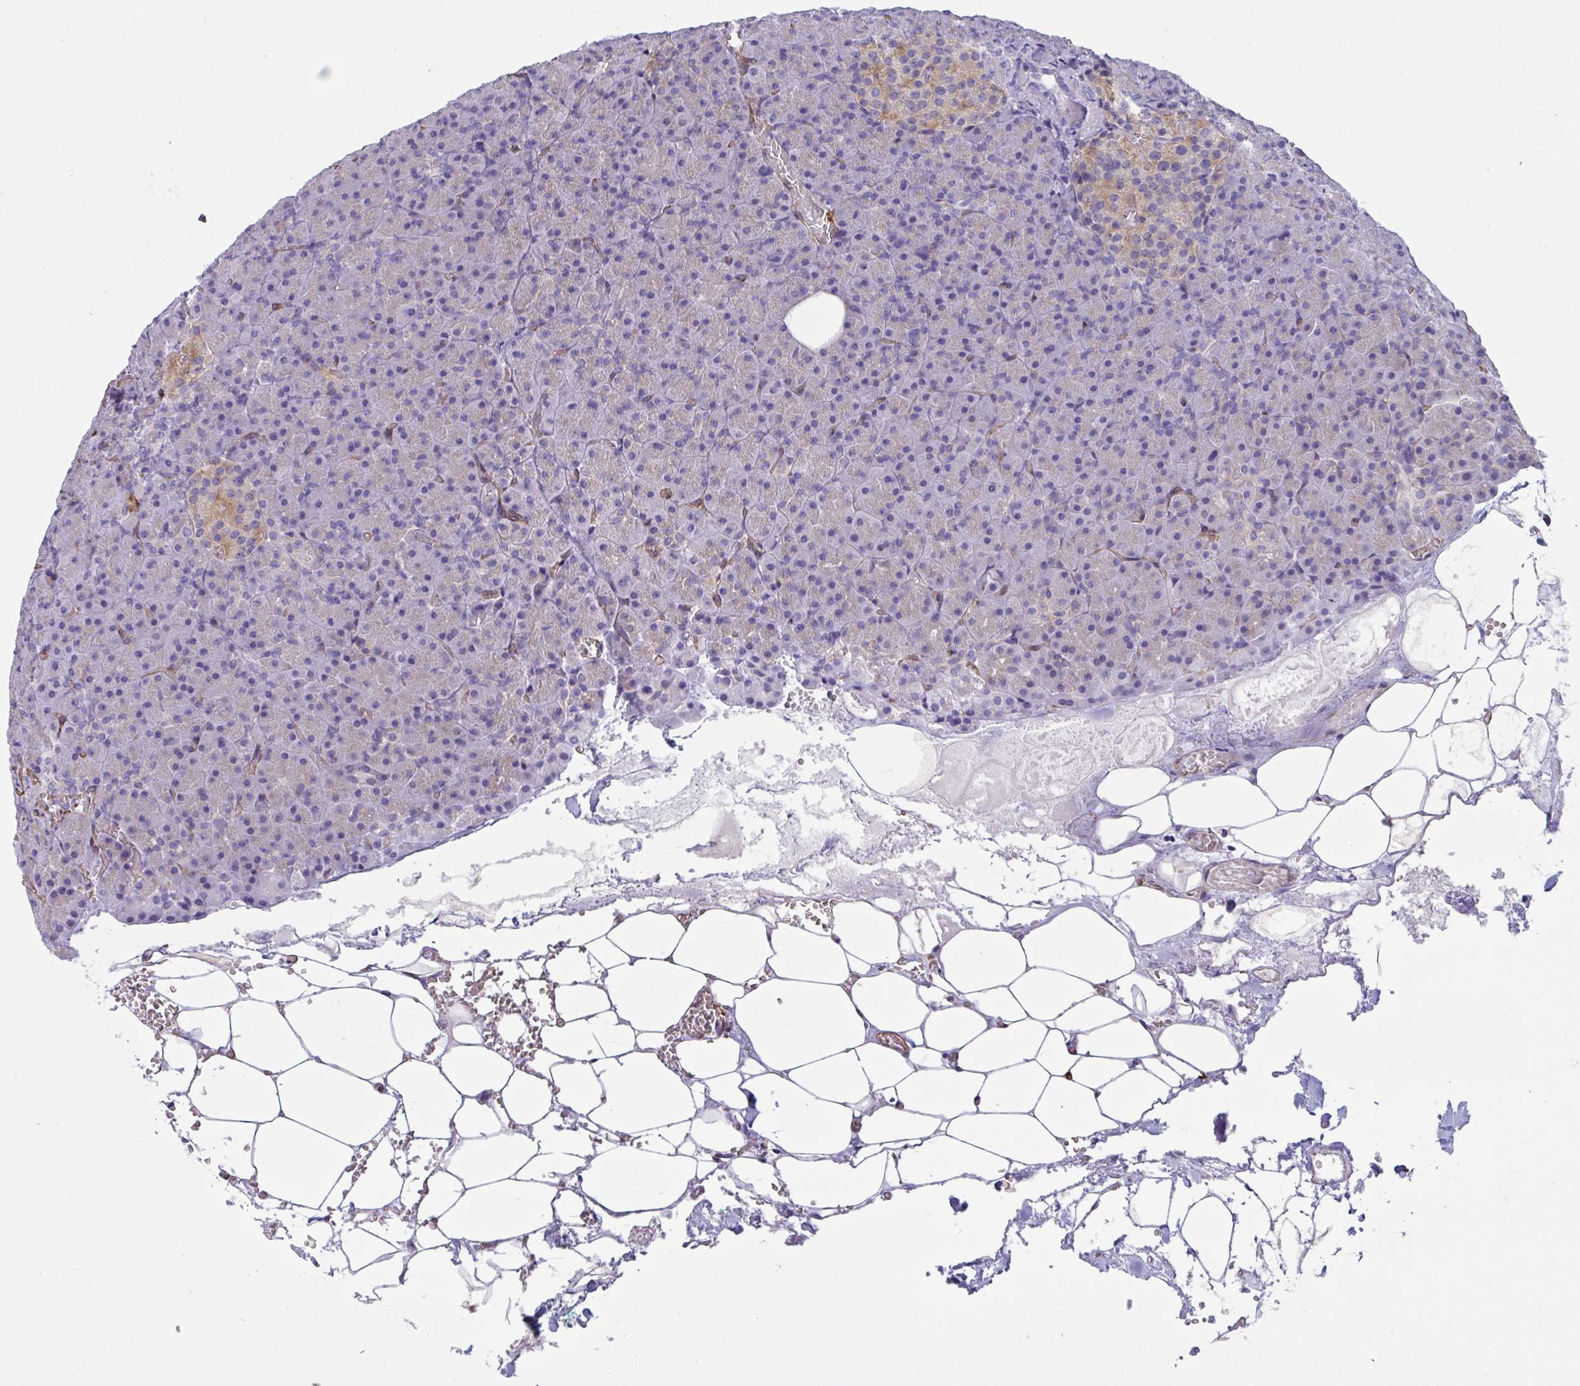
{"staining": {"intensity": "negative", "quantity": "none", "location": "none"}, "tissue": "pancreas", "cell_type": "Exocrine glandular cells", "image_type": "normal", "snomed": [{"axis": "morphology", "description": "Normal tissue, NOS"}, {"axis": "topography", "description": "Pancreas"}], "caption": "Photomicrograph shows no protein staining in exocrine glandular cells of unremarkable pancreas. (DAB (3,3'-diaminobenzidine) immunohistochemistry (IHC) visualized using brightfield microscopy, high magnification).", "gene": "RPL22L1", "patient": {"sex": "female", "age": 74}}